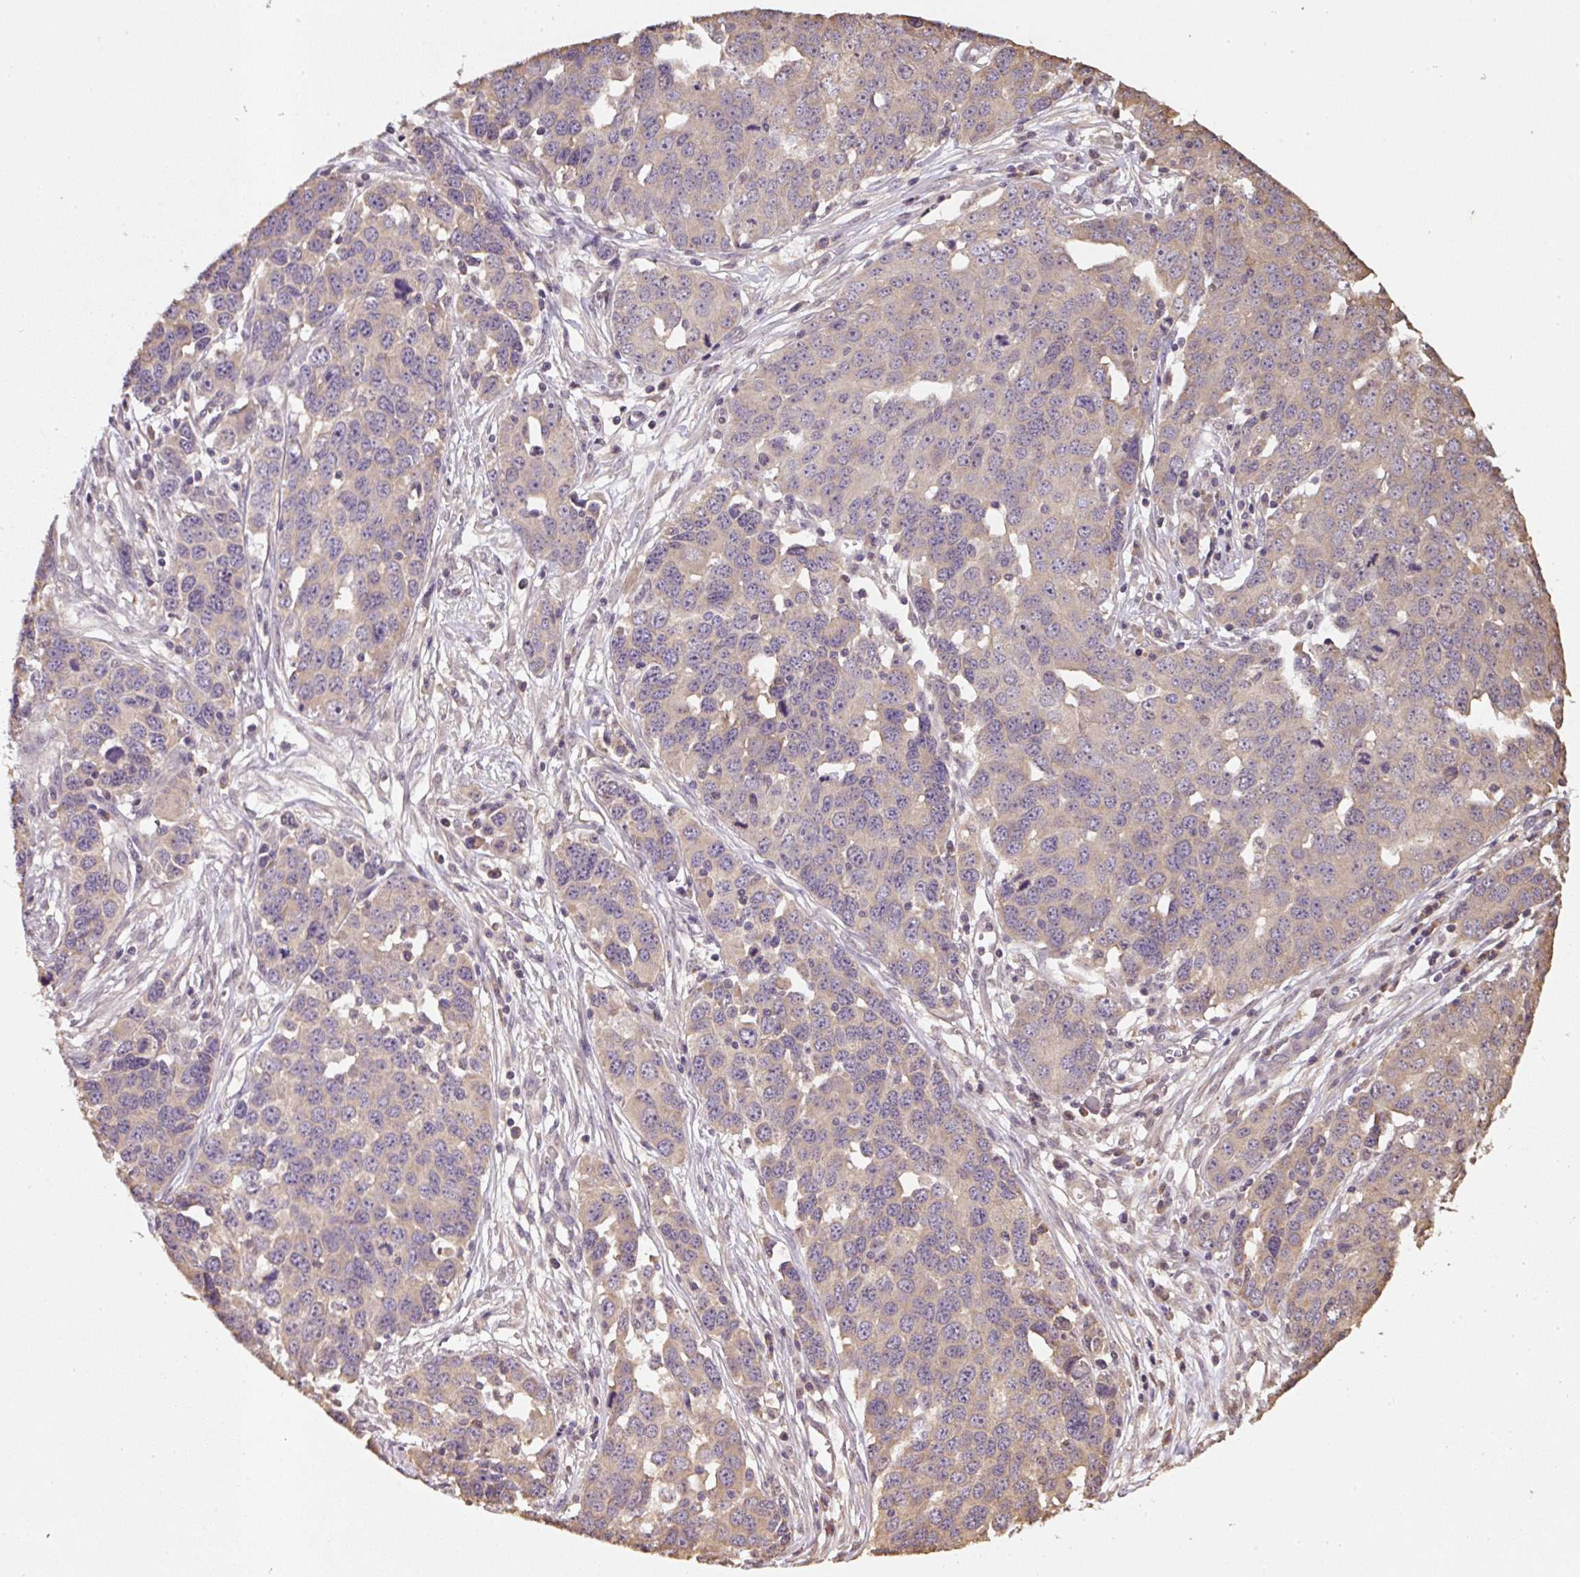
{"staining": {"intensity": "weak", "quantity": "<25%", "location": "cytoplasmic/membranous"}, "tissue": "ovarian cancer", "cell_type": "Tumor cells", "image_type": "cancer", "snomed": [{"axis": "morphology", "description": "Cystadenocarcinoma, serous, NOS"}, {"axis": "topography", "description": "Ovary"}], "caption": "Tumor cells show no significant protein staining in ovarian serous cystadenocarcinoma.", "gene": "TMEM170B", "patient": {"sex": "female", "age": 76}}